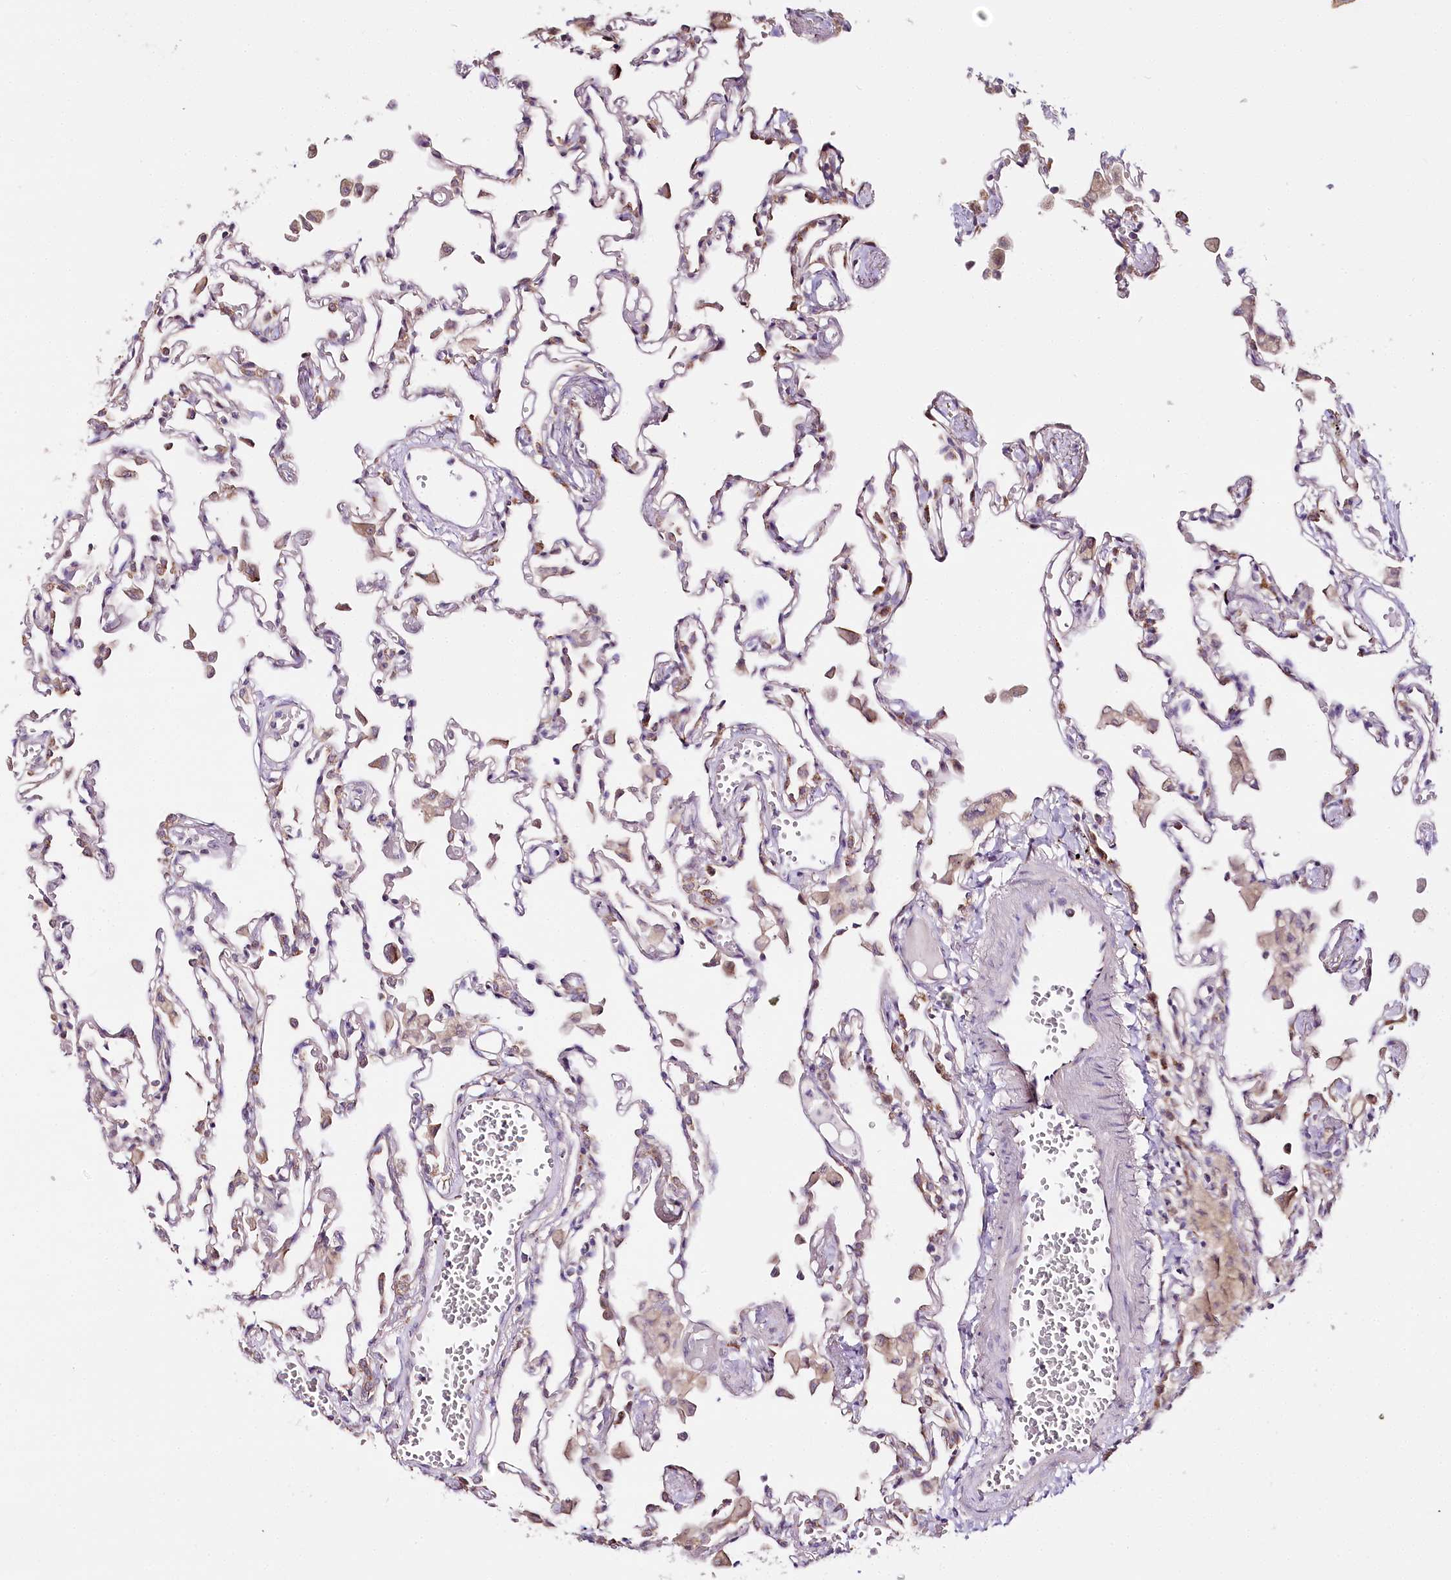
{"staining": {"intensity": "weak", "quantity": "<25%", "location": "cytoplasmic/membranous"}, "tissue": "lung", "cell_type": "Alveolar cells", "image_type": "normal", "snomed": [{"axis": "morphology", "description": "Normal tissue, NOS"}, {"axis": "topography", "description": "Bronchus"}, {"axis": "topography", "description": "Lung"}], "caption": "Immunohistochemistry photomicrograph of normal lung: lung stained with DAB (3,3'-diaminobenzidine) demonstrates no significant protein positivity in alveolar cells.", "gene": "ZNF226", "patient": {"sex": "female", "age": 49}}